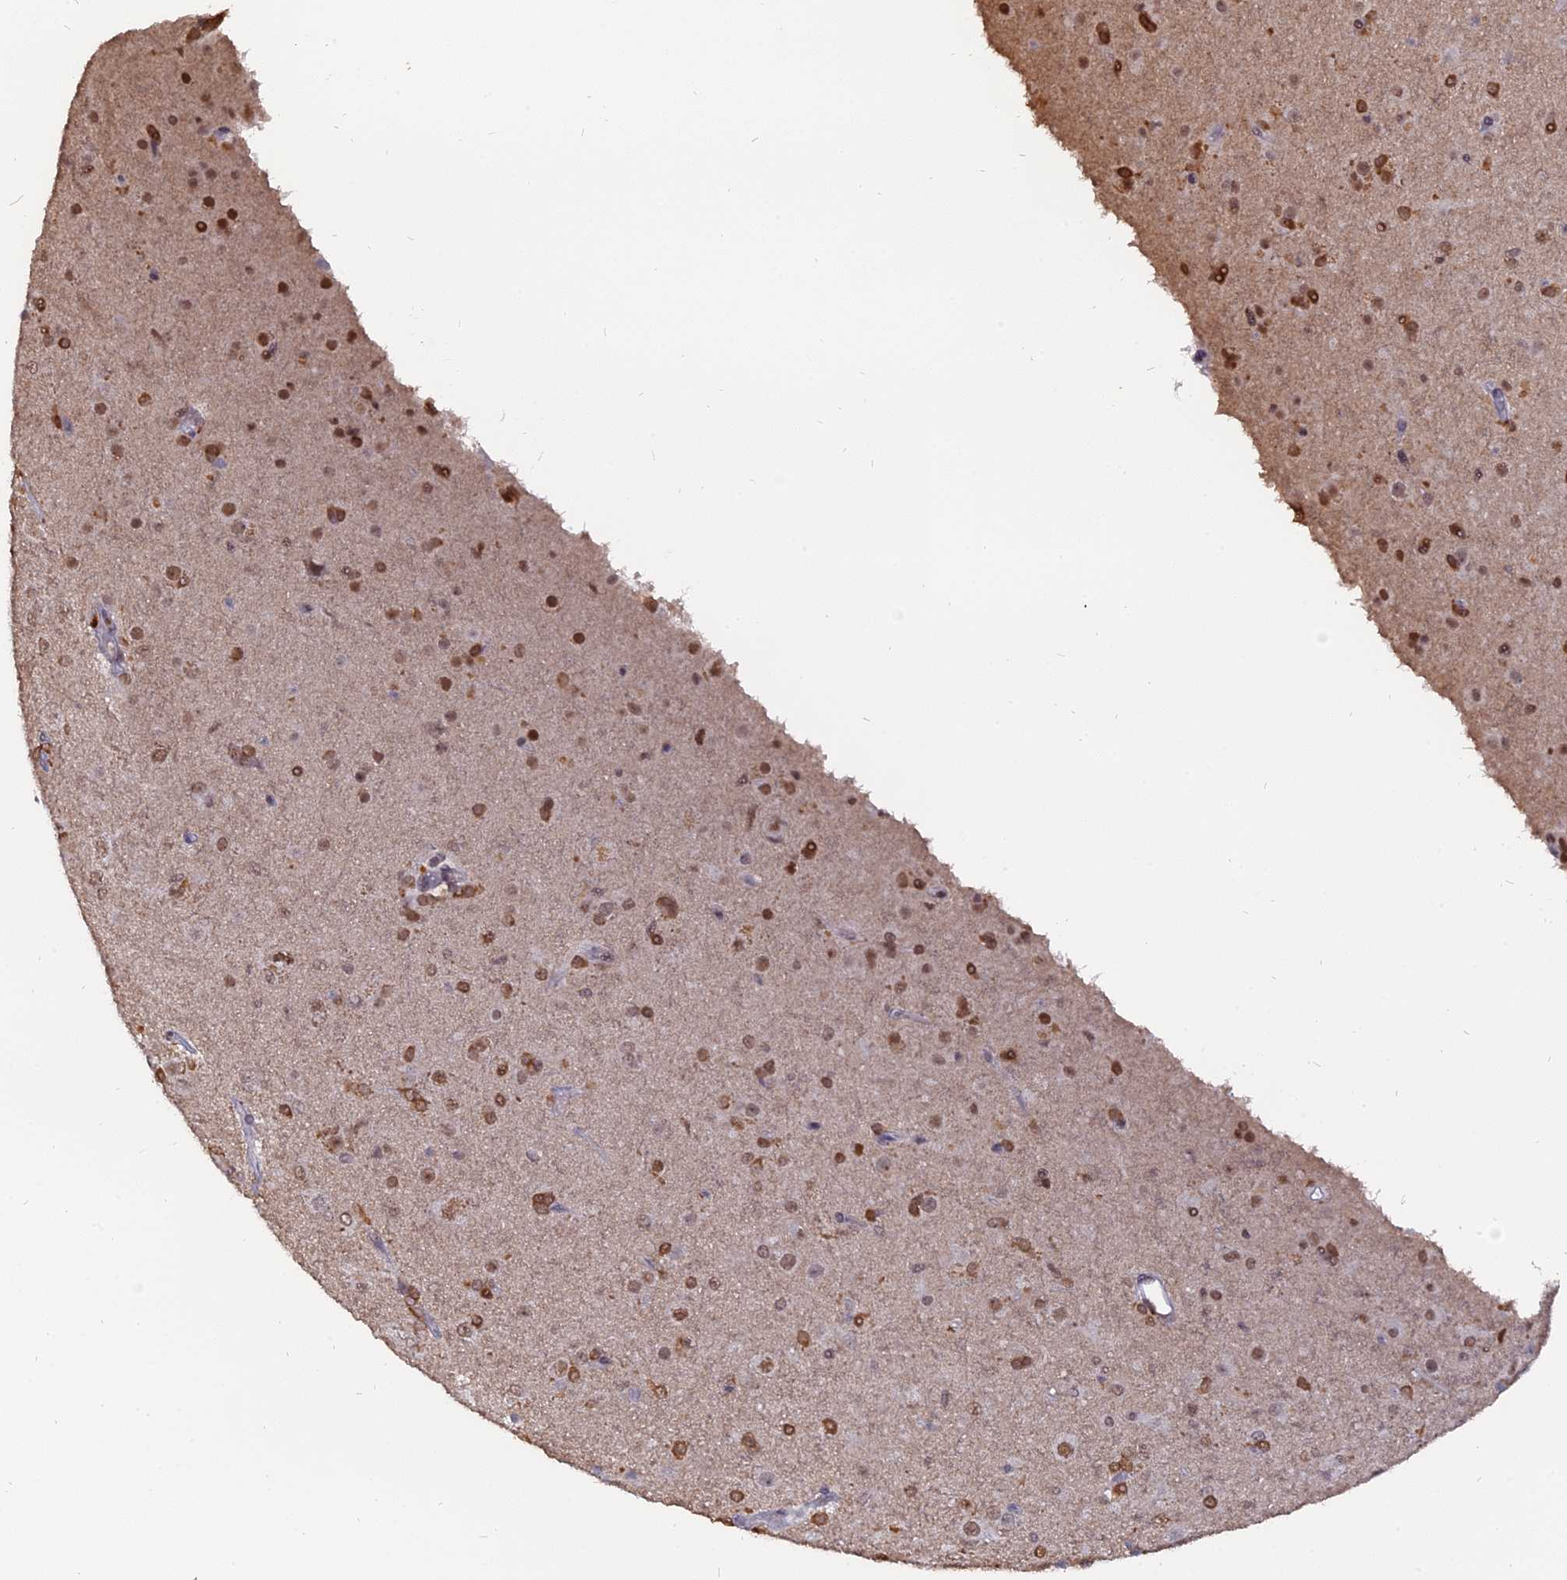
{"staining": {"intensity": "moderate", "quantity": ">75%", "location": "nuclear"}, "tissue": "glioma", "cell_type": "Tumor cells", "image_type": "cancer", "snomed": [{"axis": "morphology", "description": "Glioma, malignant, Low grade"}, {"axis": "topography", "description": "Brain"}], "caption": "Glioma stained for a protein (brown) reveals moderate nuclear positive expression in approximately >75% of tumor cells.", "gene": "NR1H3", "patient": {"sex": "male", "age": 65}}